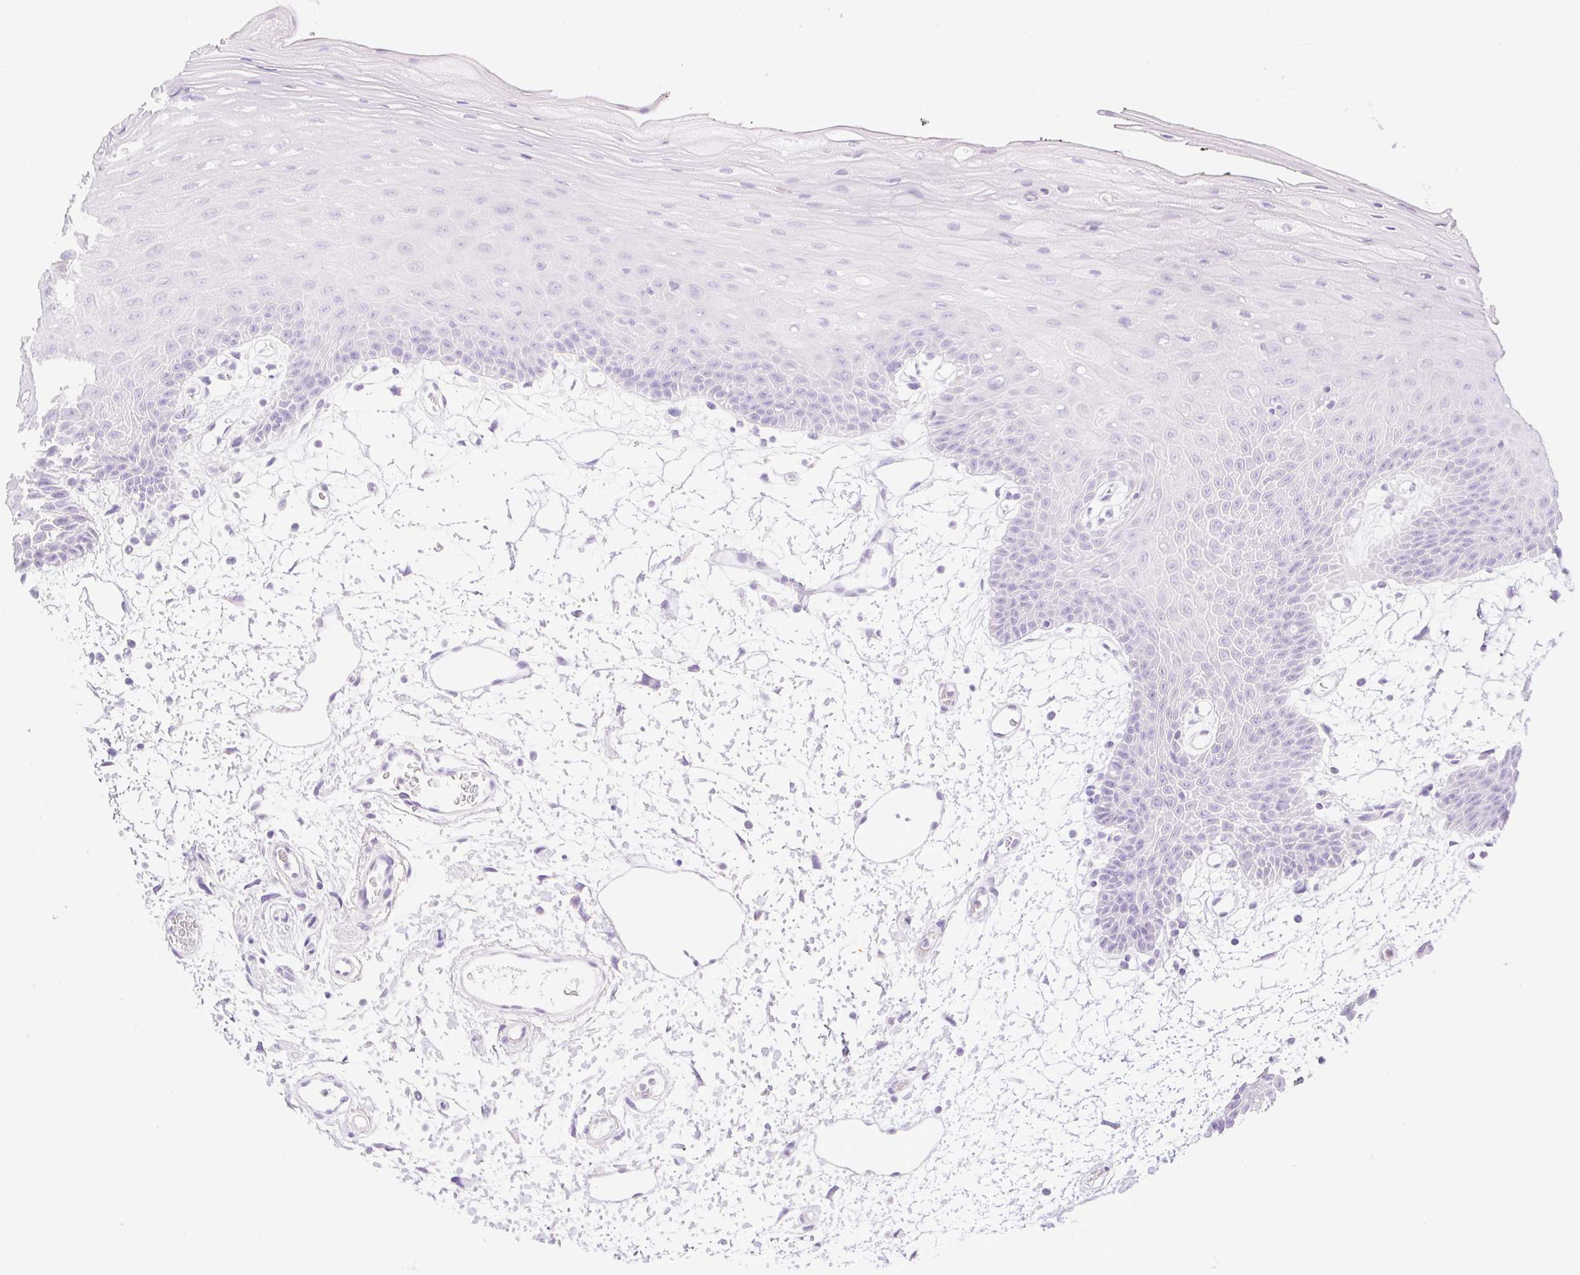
{"staining": {"intensity": "negative", "quantity": "none", "location": "none"}, "tissue": "oral mucosa", "cell_type": "Squamous epithelial cells", "image_type": "normal", "snomed": [{"axis": "morphology", "description": "Normal tissue, NOS"}, {"axis": "topography", "description": "Oral tissue"}], "caption": "Immunohistochemical staining of unremarkable human oral mucosa displays no significant expression in squamous epithelial cells.", "gene": "SLC25A40", "patient": {"sex": "female", "age": 59}}